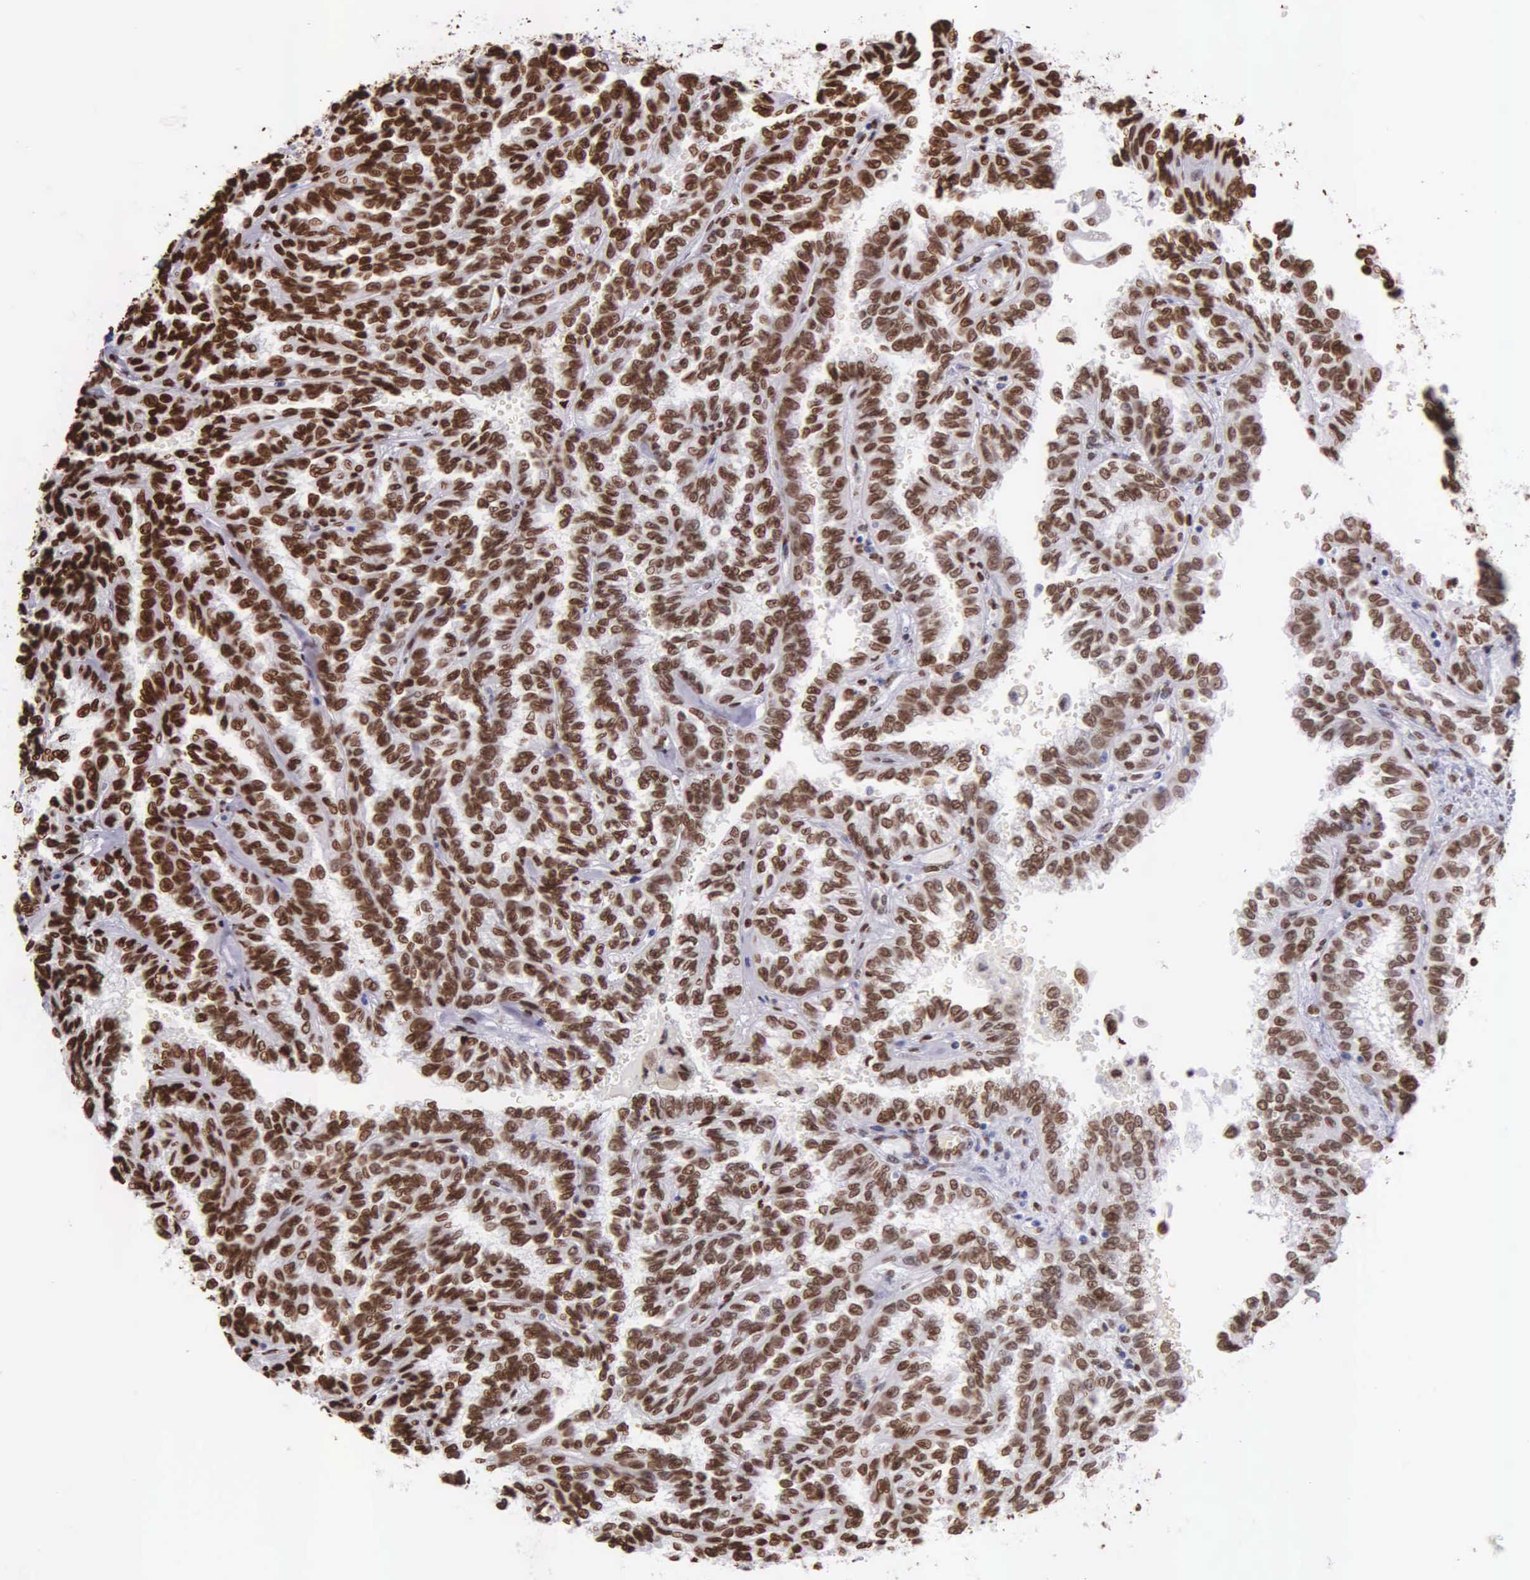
{"staining": {"intensity": "strong", "quantity": ">75%", "location": "nuclear"}, "tissue": "renal cancer", "cell_type": "Tumor cells", "image_type": "cancer", "snomed": [{"axis": "morphology", "description": "Inflammation, NOS"}, {"axis": "morphology", "description": "Adenocarcinoma, NOS"}, {"axis": "topography", "description": "Kidney"}], "caption": "Immunohistochemical staining of renal cancer (adenocarcinoma) demonstrates strong nuclear protein positivity in approximately >75% of tumor cells. Using DAB (3,3'-diaminobenzidine) (brown) and hematoxylin (blue) stains, captured at high magnification using brightfield microscopy.", "gene": "H1-0", "patient": {"sex": "male", "age": 68}}